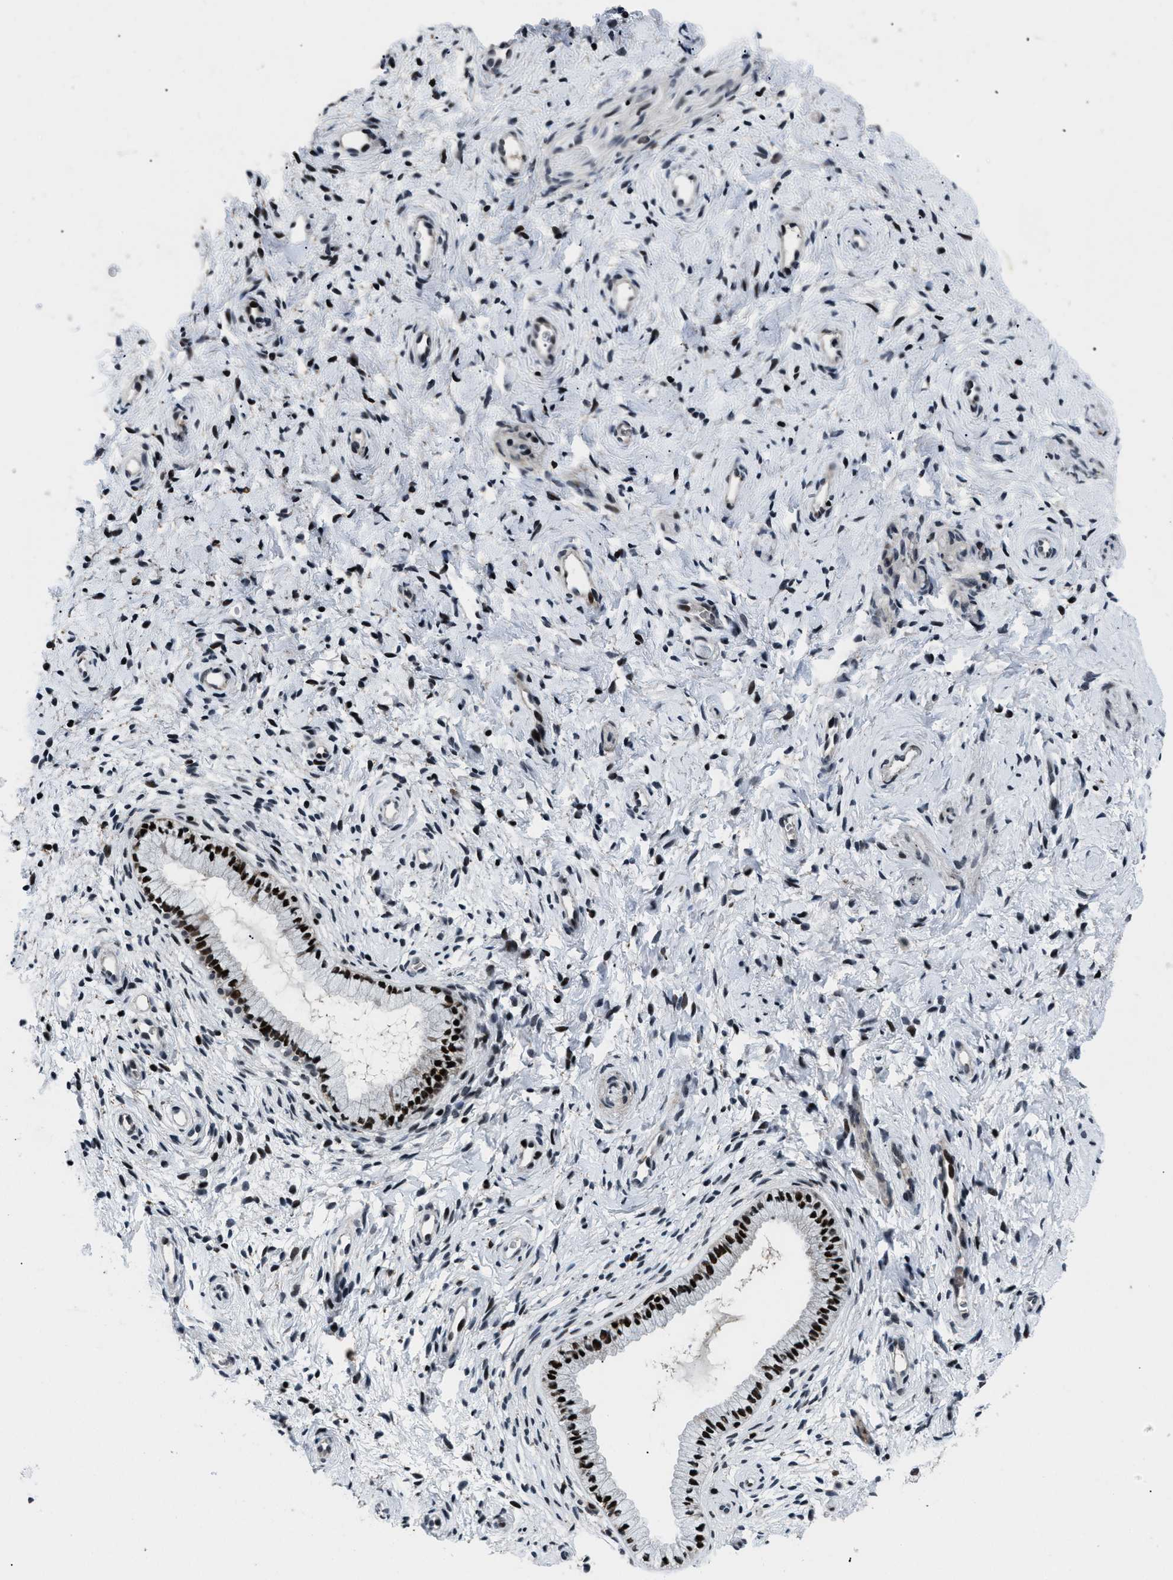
{"staining": {"intensity": "strong", "quantity": ">75%", "location": "nuclear"}, "tissue": "cervix", "cell_type": "Glandular cells", "image_type": "normal", "snomed": [{"axis": "morphology", "description": "Normal tissue, NOS"}, {"axis": "topography", "description": "Cervix"}], "caption": "Cervix was stained to show a protein in brown. There is high levels of strong nuclear staining in about >75% of glandular cells.", "gene": "SMARCB1", "patient": {"sex": "female", "age": 72}}